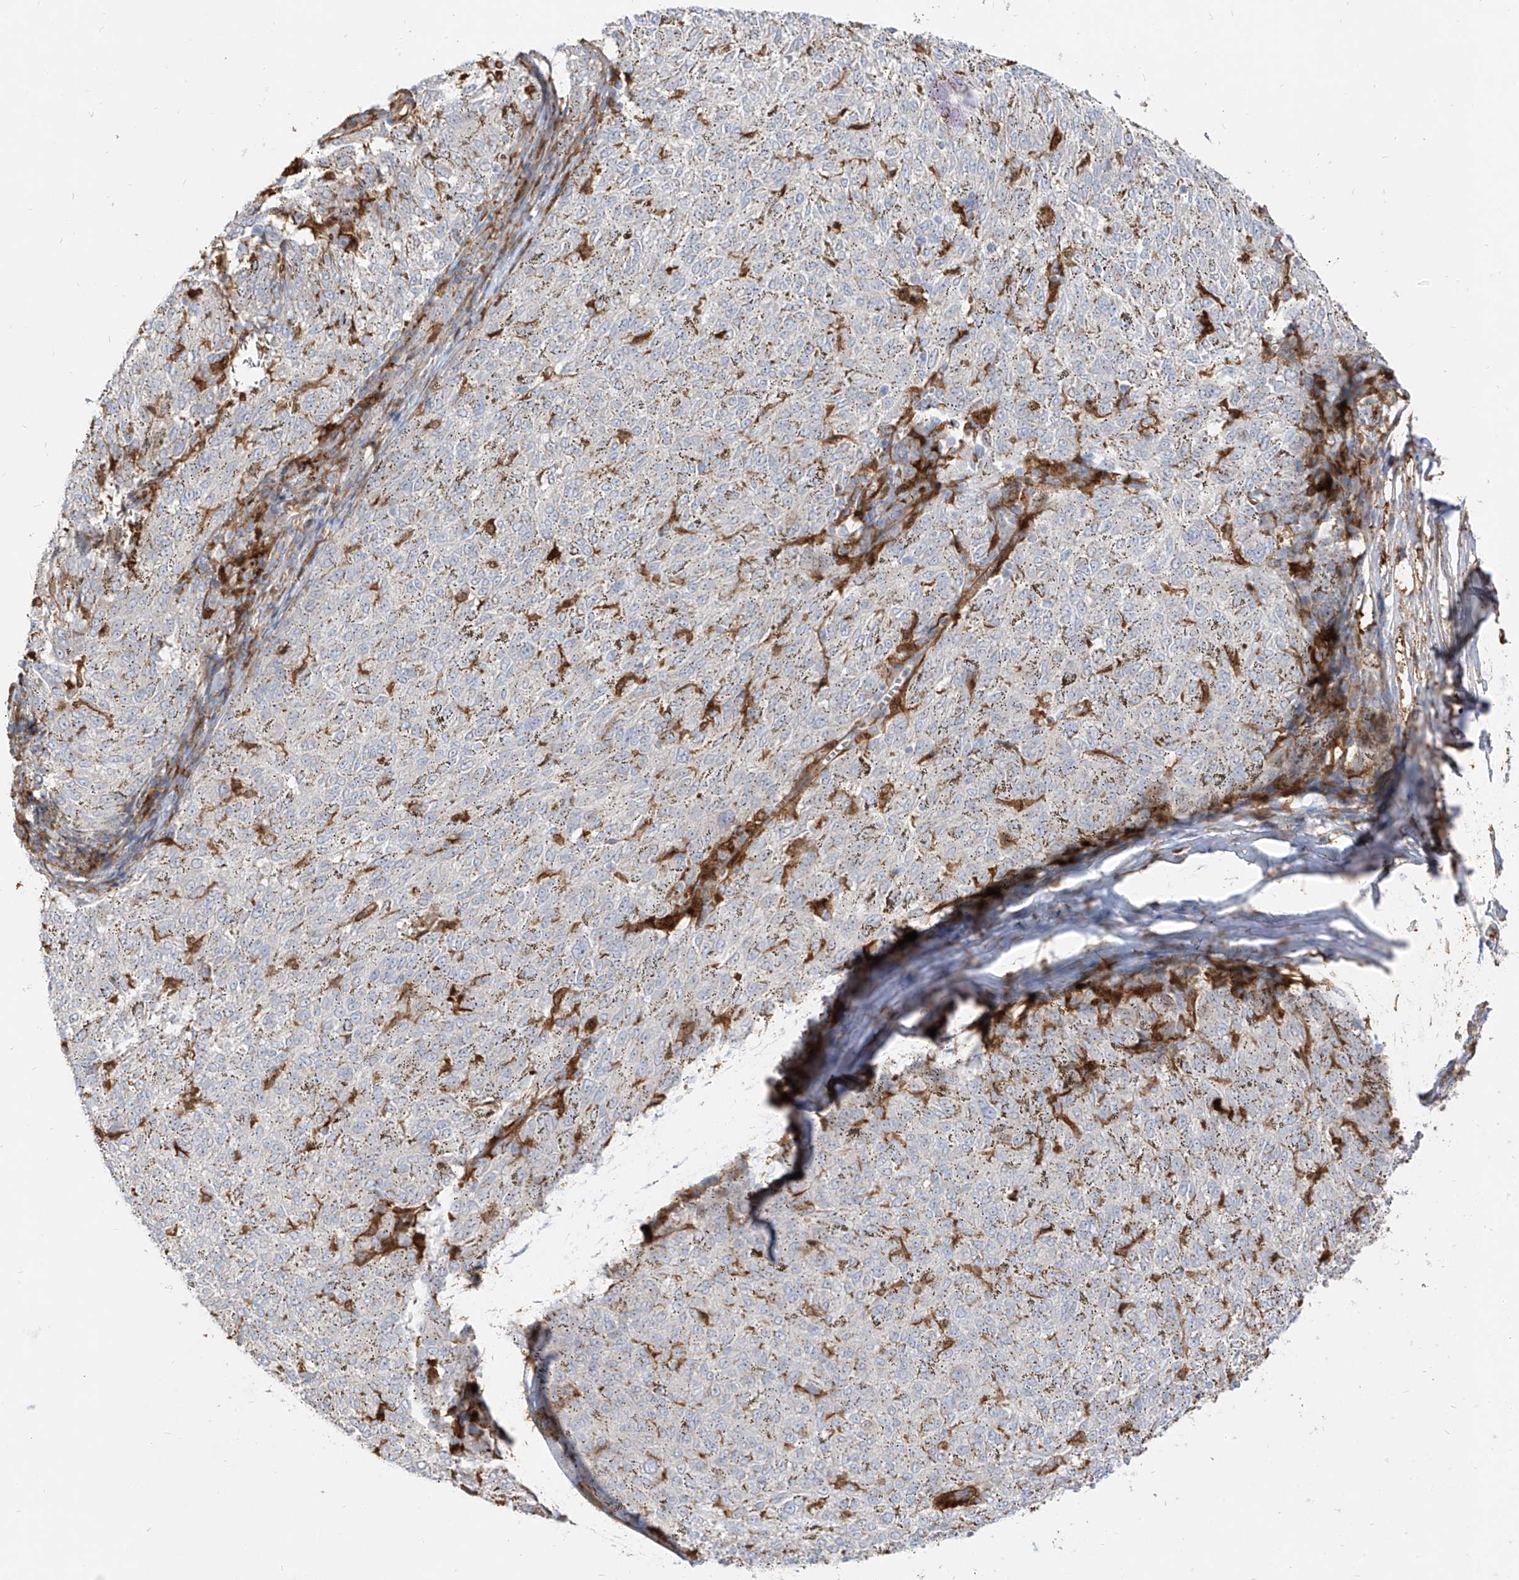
{"staining": {"intensity": "negative", "quantity": "none", "location": "none"}, "tissue": "melanoma", "cell_type": "Tumor cells", "image_type": "cancer", "snomed": [{"axis": "morphology", "description": "Malignant melanoma, NOS"}, {"axis": "topography", "description": "Skin"}], "caption": "Protein analysis of malignant melanoma demonstrates no significant positivity in tumor cells. (Immunohistochemistry (ihc), brightfield microscopy, high magnification).", "gene": "KYNU", "patient": {"sex": "female", "age": 72}}